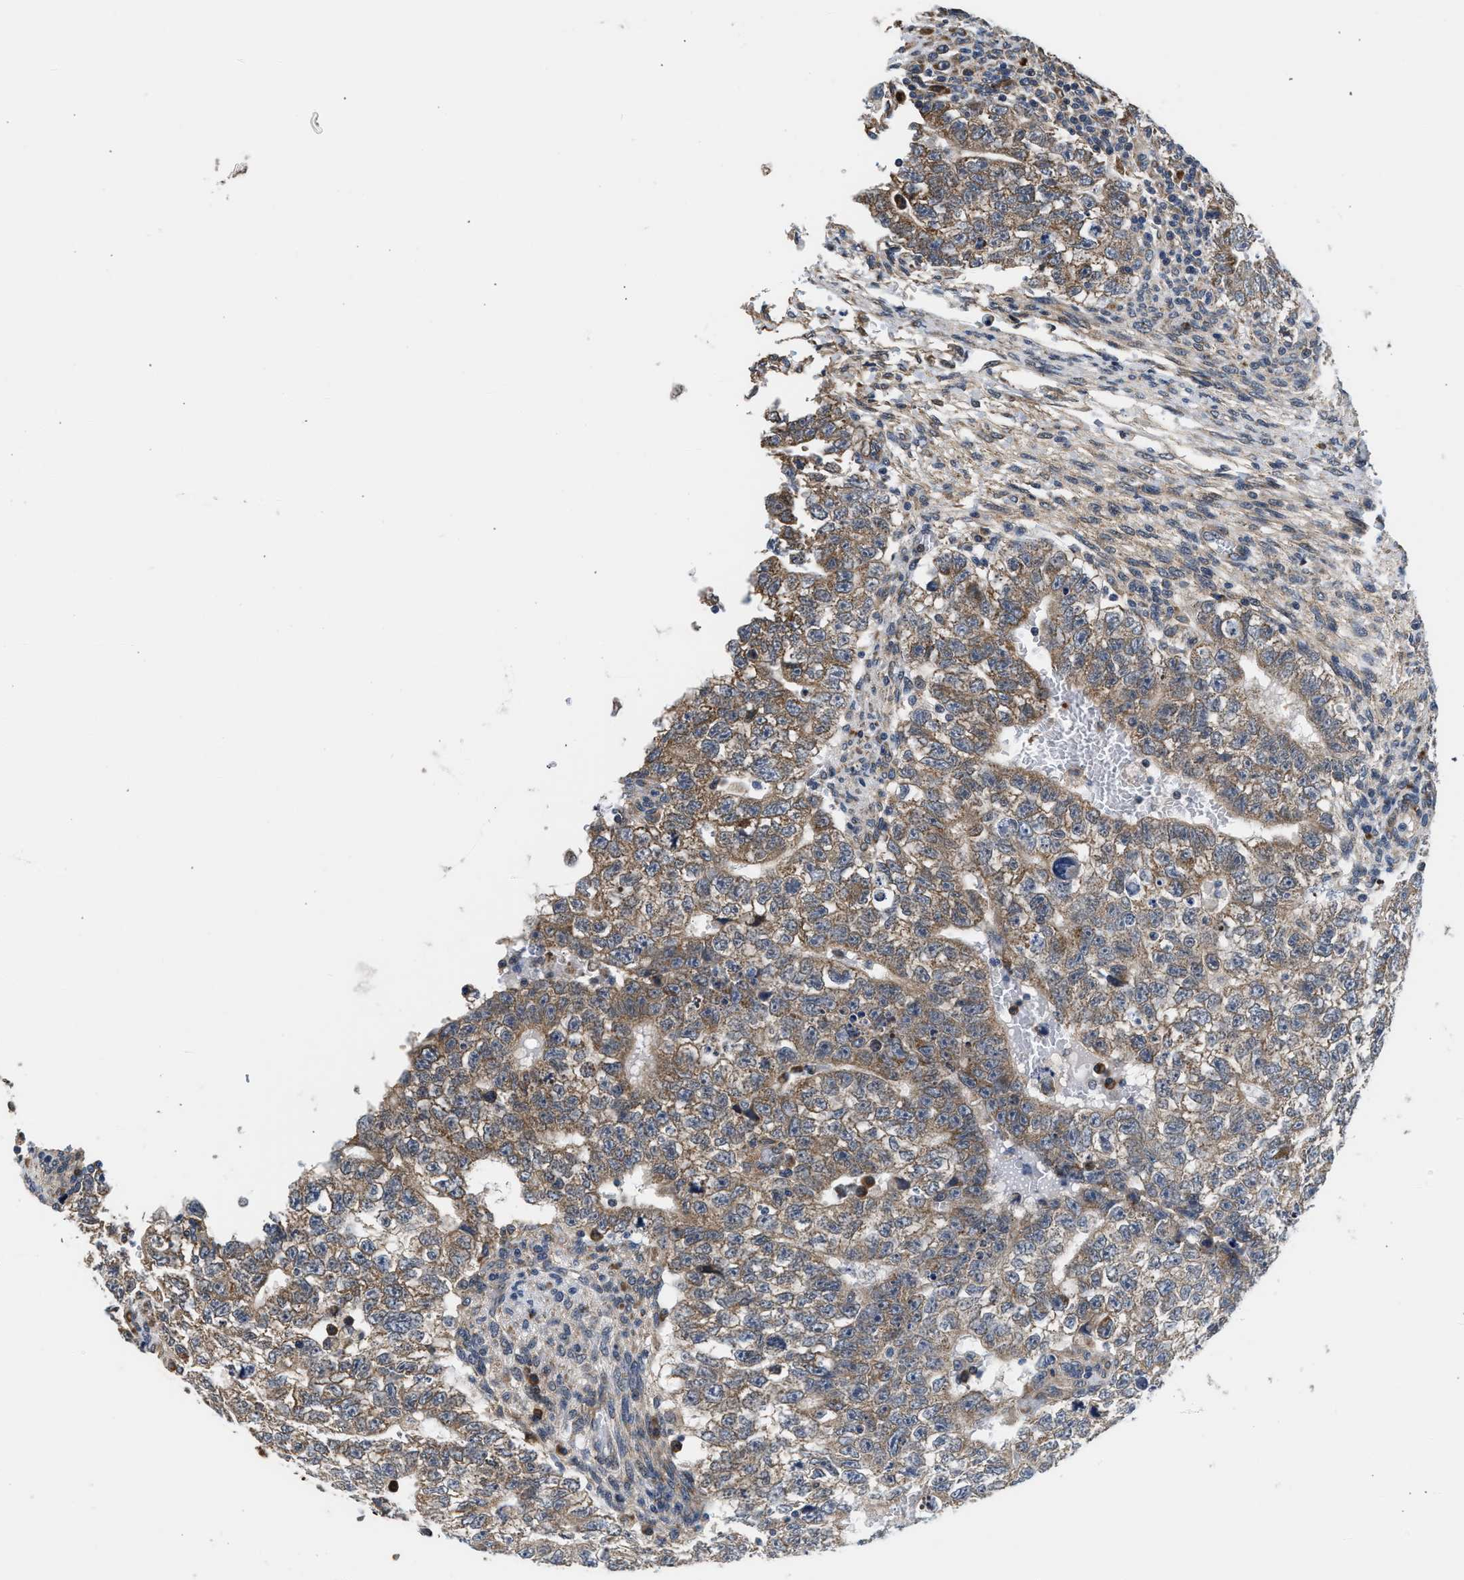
{"staining": {"intensity": "moderate", "quantity": "25%-75%", "location": "cytoplasmic/membranous"}, "tissue": "testis cancer", "cell_type": "Tumor cells", "image_type": "cancer", "snomed": [{"axis": "morphology", "description": "Seminoma, NOS"}, {"axis": "morphology", "description": "Carcinoma, Embryonal, NOS"}, {"axis": "topography", "description": "Testis"}], "caption": "Moderate cytoplasmic/membranous protein staining is seen in about 25%-75% of tumor cells in seminoma (testis). Ihc stains the protein of interest in brown and the nuclei are stained blue.", "gene": "POLG2", "patient": {"sex": "male", "age": 38}}